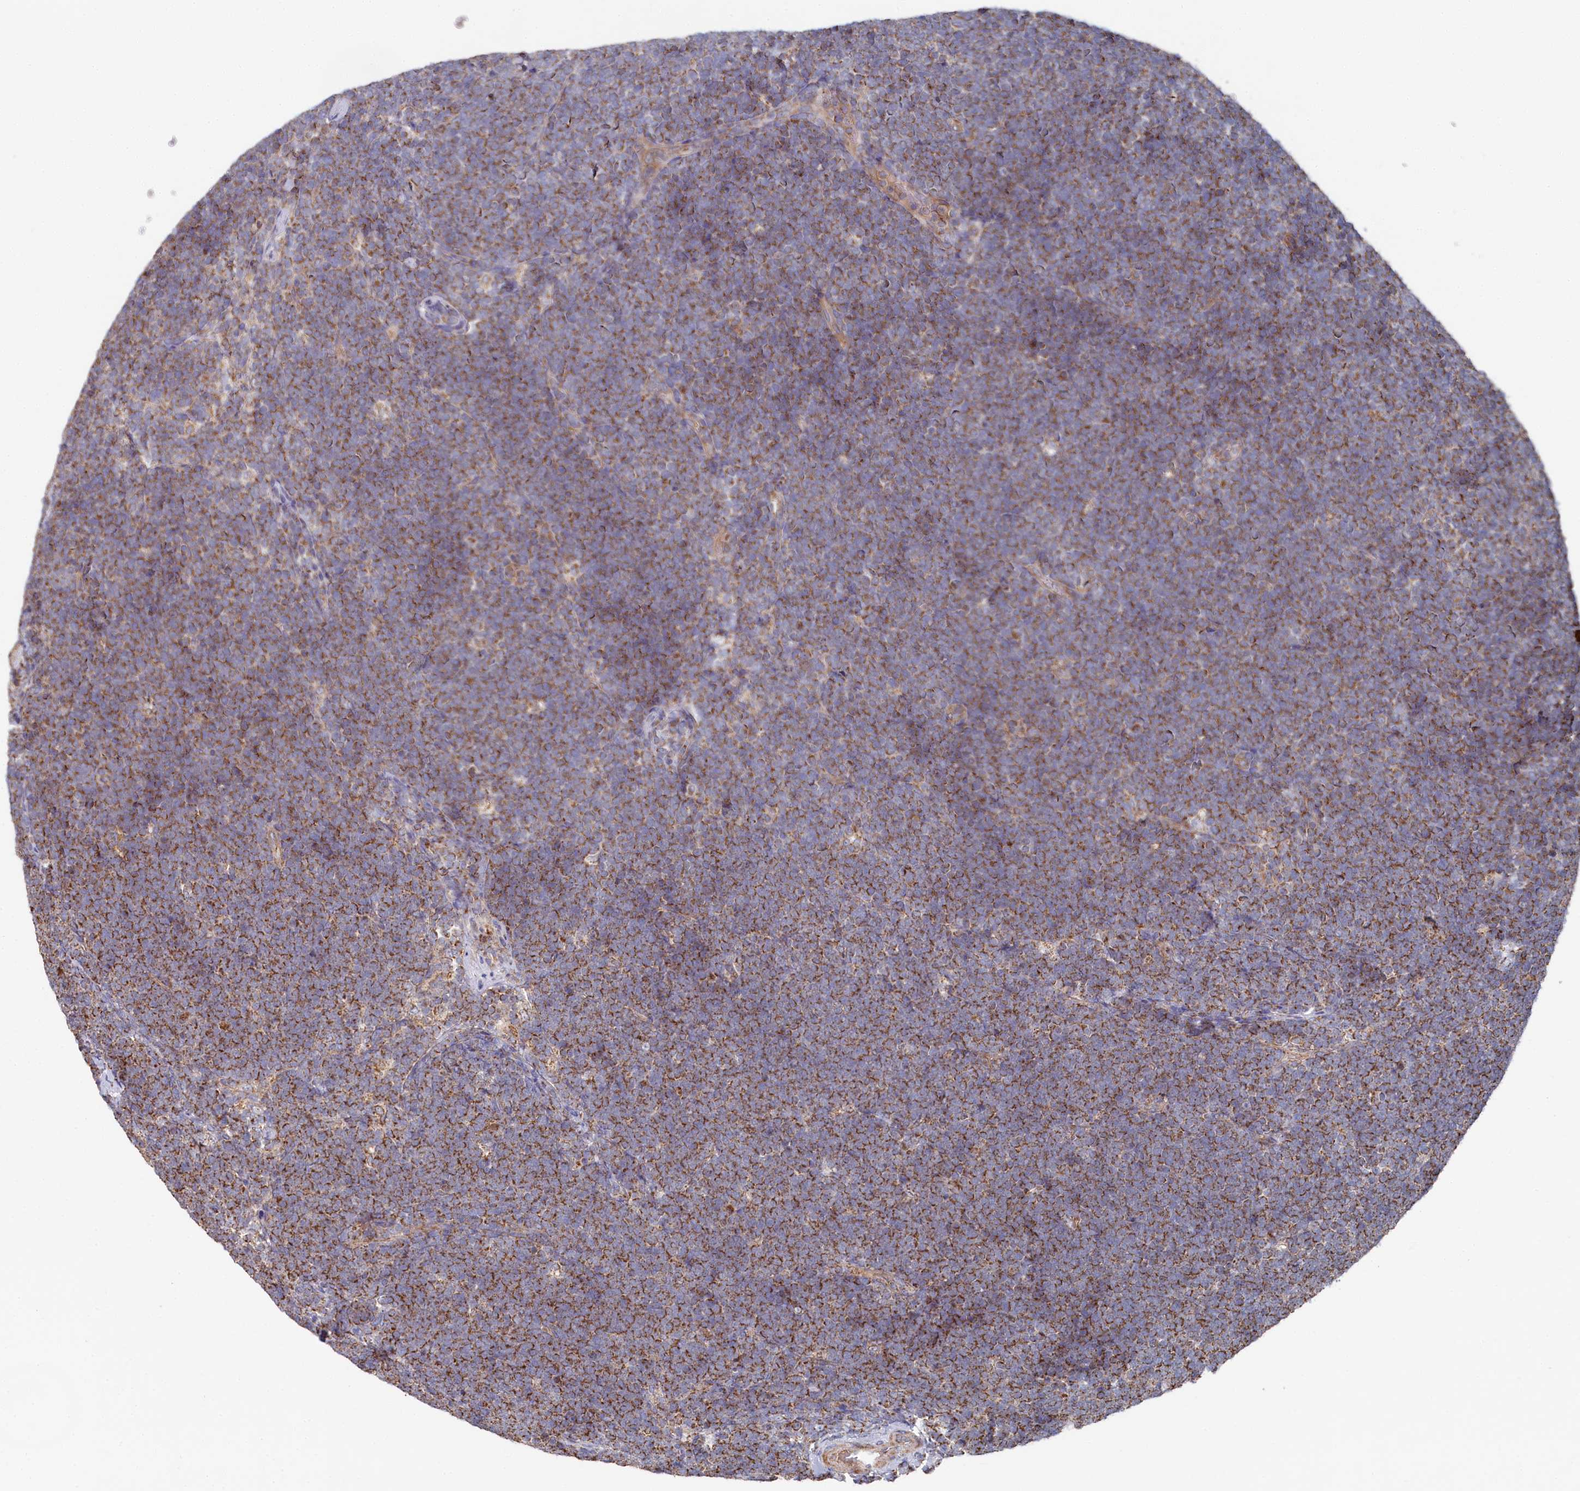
{"staining": {"intensity": "moderate", "quantity": ">75%", "location": "cytoplasmic/membranous"}, "tissue": "lymphoma", "cell_type": "Tumor cells", "image_type": "cancer", "snomed": [{"axis": "morphology", "description": "Malignant lymphoma, non-Hodgkin's type, High grade"}, {"axis": "topography", "description": "Lymph node"}], "caption": "Immunohistochemistry (IHC) staining of lymphoma, which demonstrates medium levels of moderate cytoplasmic/membranous positivity in approximately >75% of tumor cells indicating moderate cytoplasmic/membranous protein staining. The staining was performed using DAB (brown) for protein detection and nuclei were counterstained in hematoxylin (blue).", "gene": "HAUS2", "patient": {"sex": "male", "age": 13}}